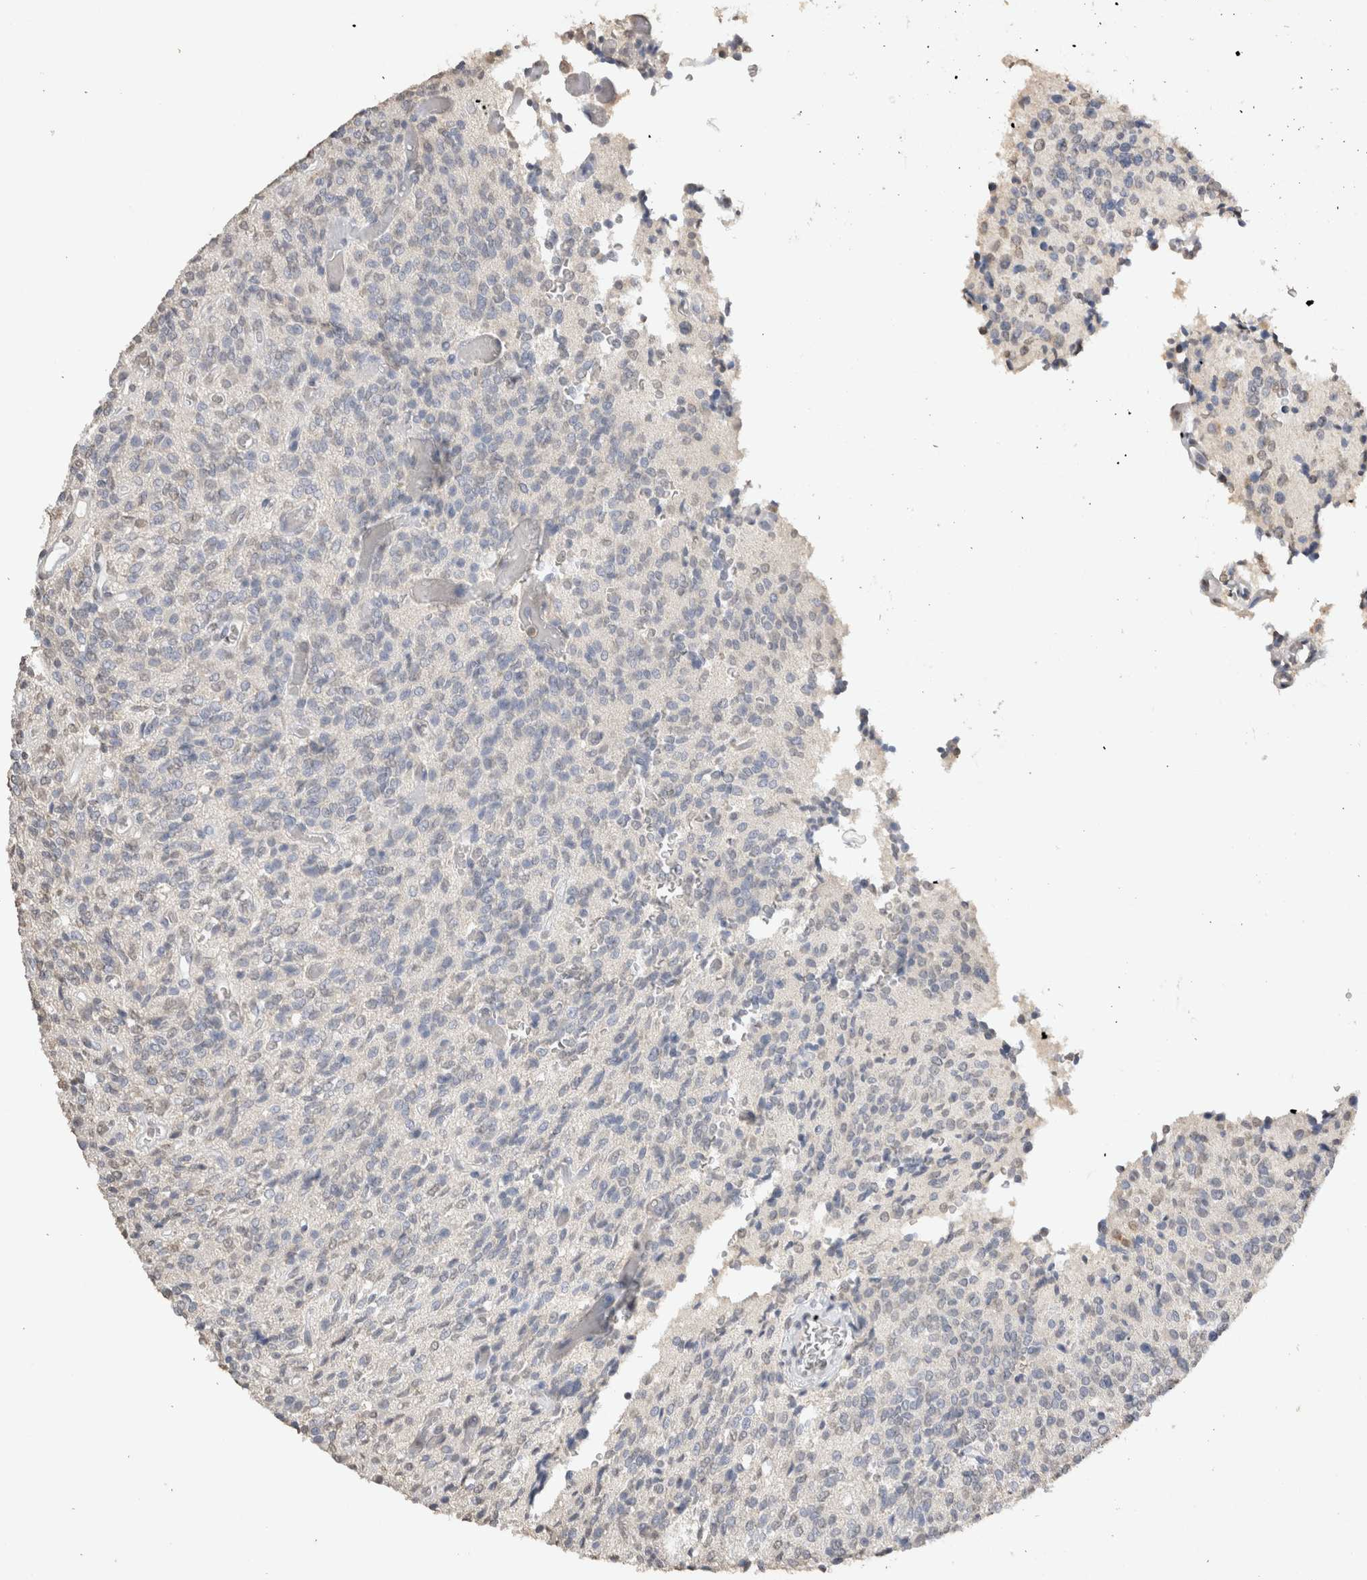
{"staining": {"intensity": "negative", "quantity": "none", "location": "none"}, "tissue": "glioma", "cell_type": "Tumor cells", "image_type": "cancer", "snomed": [{"axis": "morphology", "description": "Glioma, malignant, High grade"}, {"axis": "topography", "description": "Brain"}], "caption": "Histopathology image shows no significant protein positivity in tumor cells of malignant glioma (high-grade).", "gene": "LGALS2", "patient": {"sex": "male", "age": 34}}